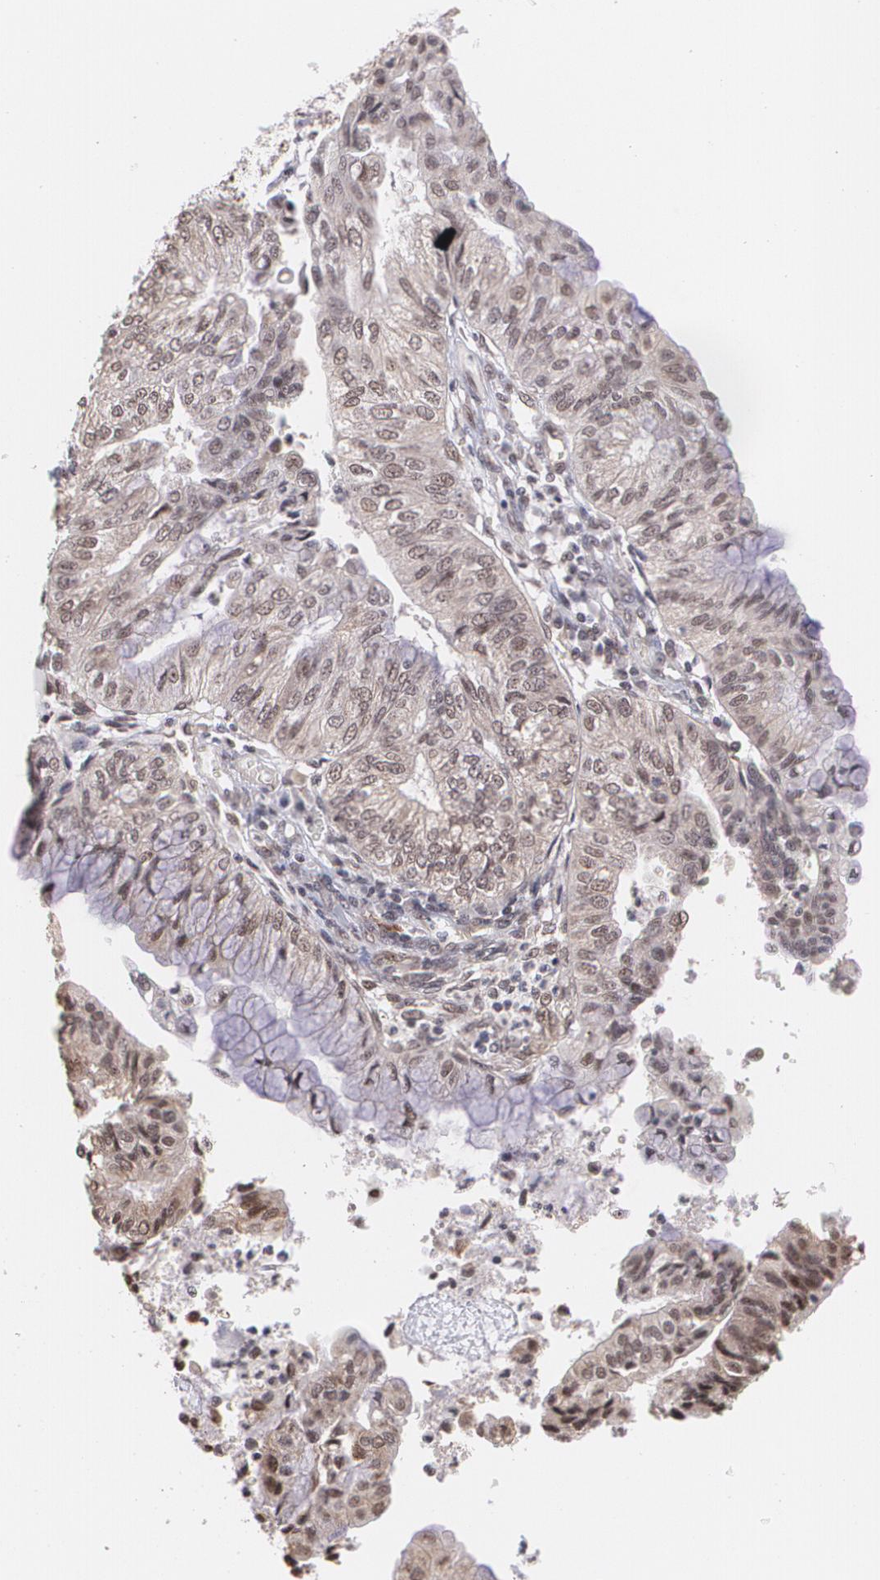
{"staining": {"intensity": "weak", "quantity": ">75%", "location": "cytoplasmic/membranous,nuclear"}, "tissue": "endometrial cancer", "cell_type": "Tumor cells", "image_type": "cancer", "snomed": [{"axis": "morphology", "description": "Adenocarcinoma, NOS"}, {"axis": "topography", "description": "Endometrium"}], "caption": "This is a histology image of immunohistochemistry staining of endometrial adenocarcinoma, which shows weak expression in the cytoplasmic/membranous and nuclear of tumor cells.", "gene": "C6orf15", "patient": {"sex": "female", "age": 59}}